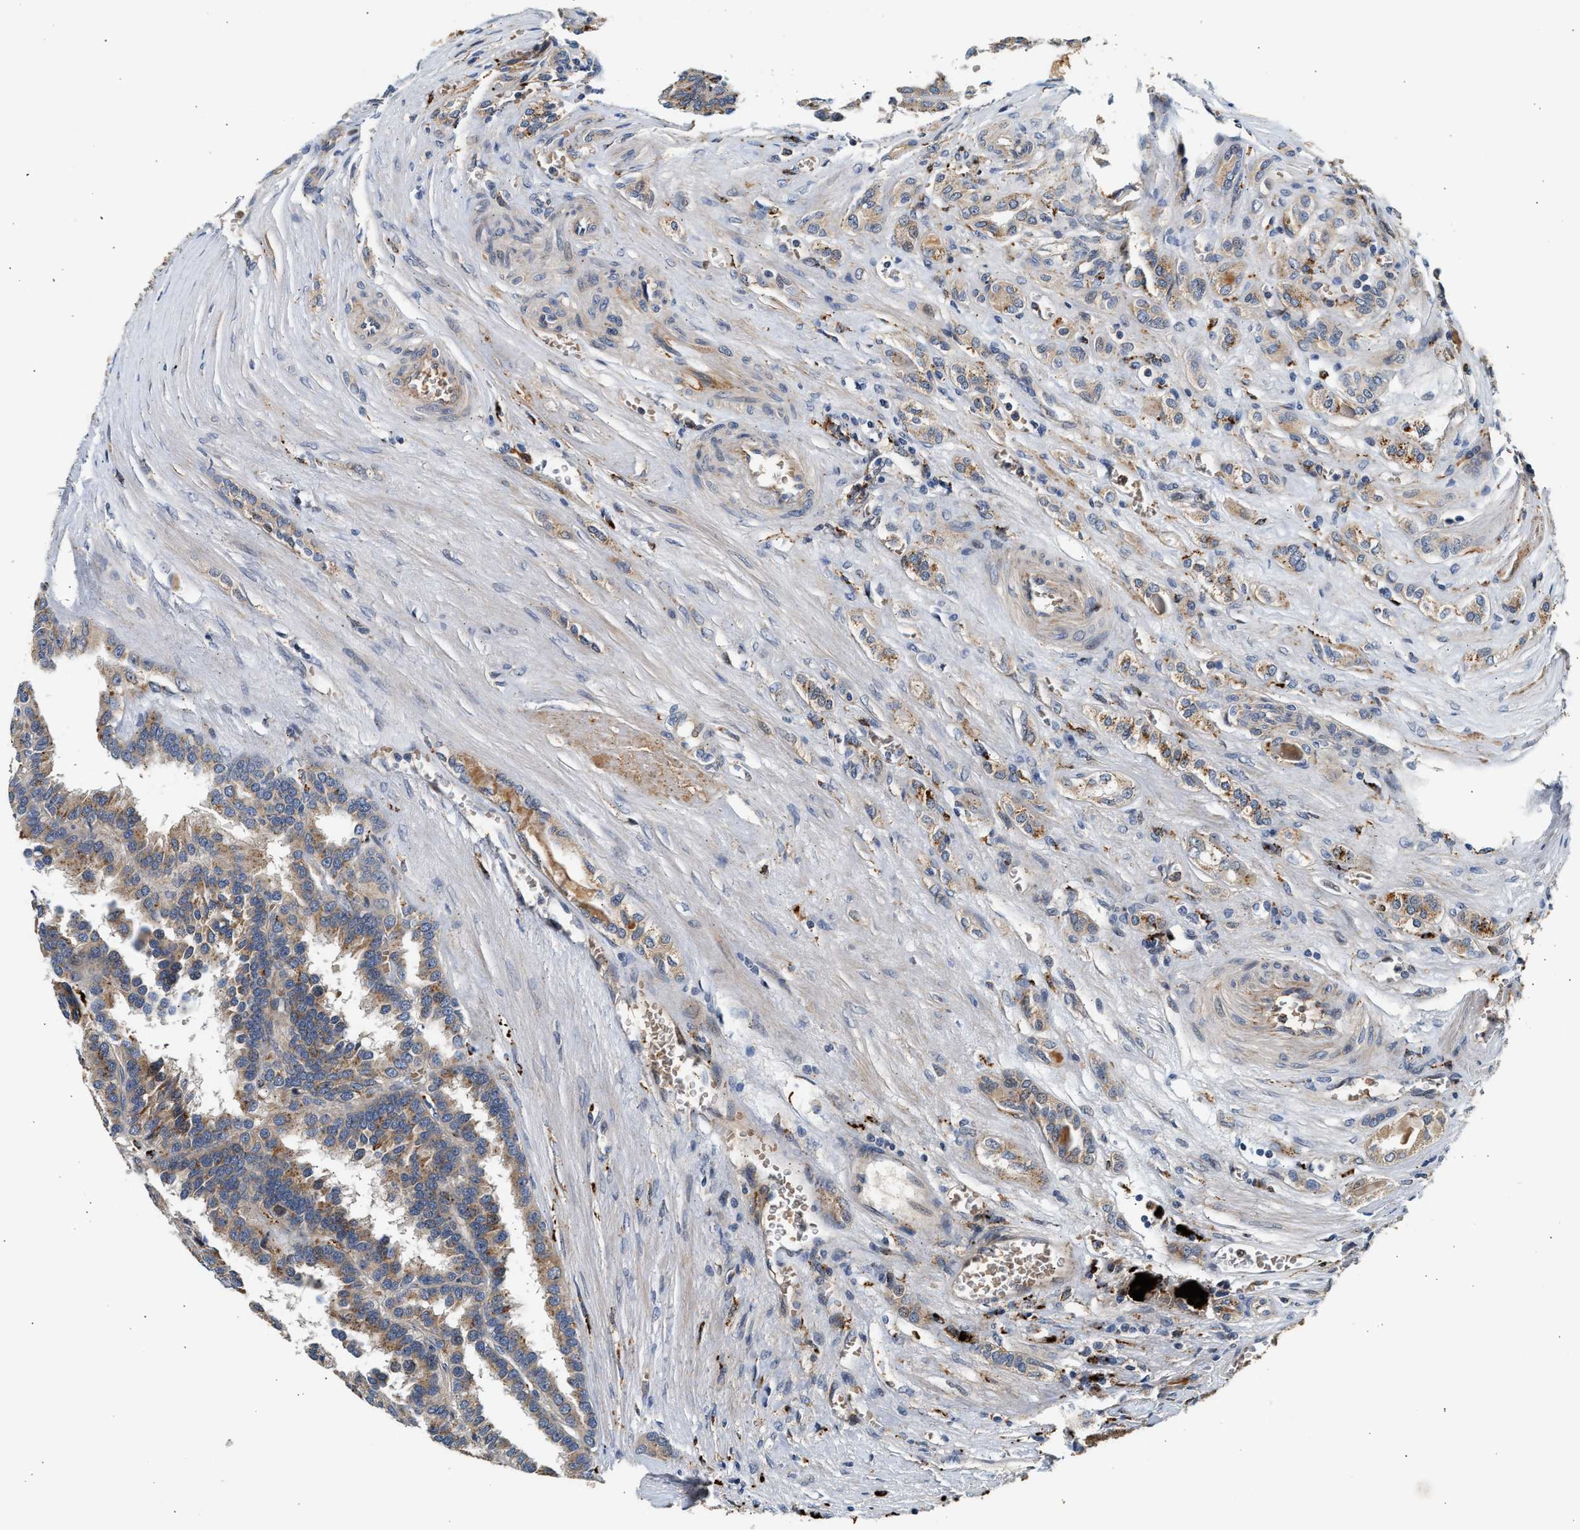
{"staining": {"intensity": "moderate", "quantity": ">75%", "location": "cytoplasmic/membranous"}, "tissue": "renal cancer", "cell_type": "Tumor cells", "image_type": "cancer", "snomed": [{"axis": "morphology", "description": "Adenocarcinoma, NOS"}, {"axis": "topography", "description": "Kidney"}], "caption": "IHC (DAB) staining of adenocarcinoma (renal) displays moderate cytoplasmic/membranous protein expression in about >75% of tumor cells.", "gene": "PLD3", "patient": {"sex": "male", "age": 46}}